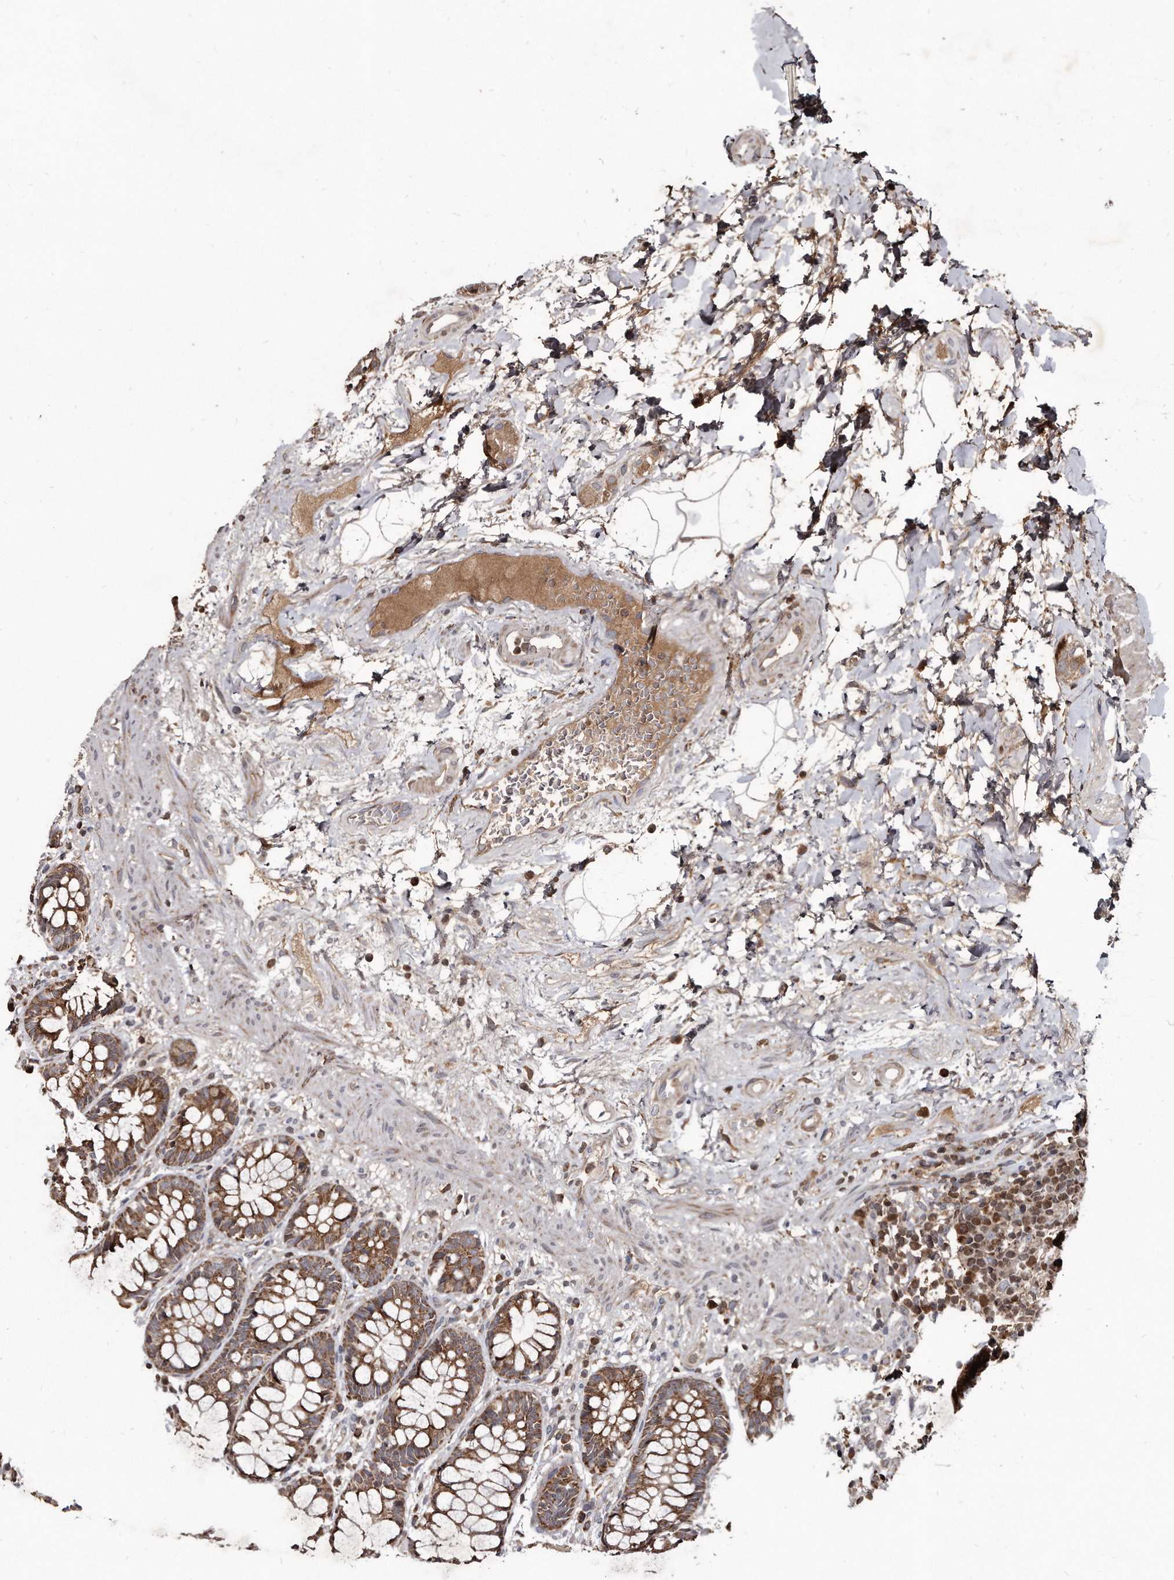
{"staining": {"intensity": "moderate", "quantity": ">75%", "location": "cytoplasmic/membranous"}, "tissue": "rectum", "cell_type": "Glandular cells", "image_type": "normal", "snomed": [{"axis": "morphology", "description": "Normal tissue, NOS"}, {"axis": "topography", "description": "Rectum"}], "caption": "Brown immunohistochemical staining in unremarkable human rectum shows moderate cytoplasmic/membranous expression in approximately >75% of glandular cells.", "gene": "FAM136A", "patient": {"sex": "male", "age": 64}}